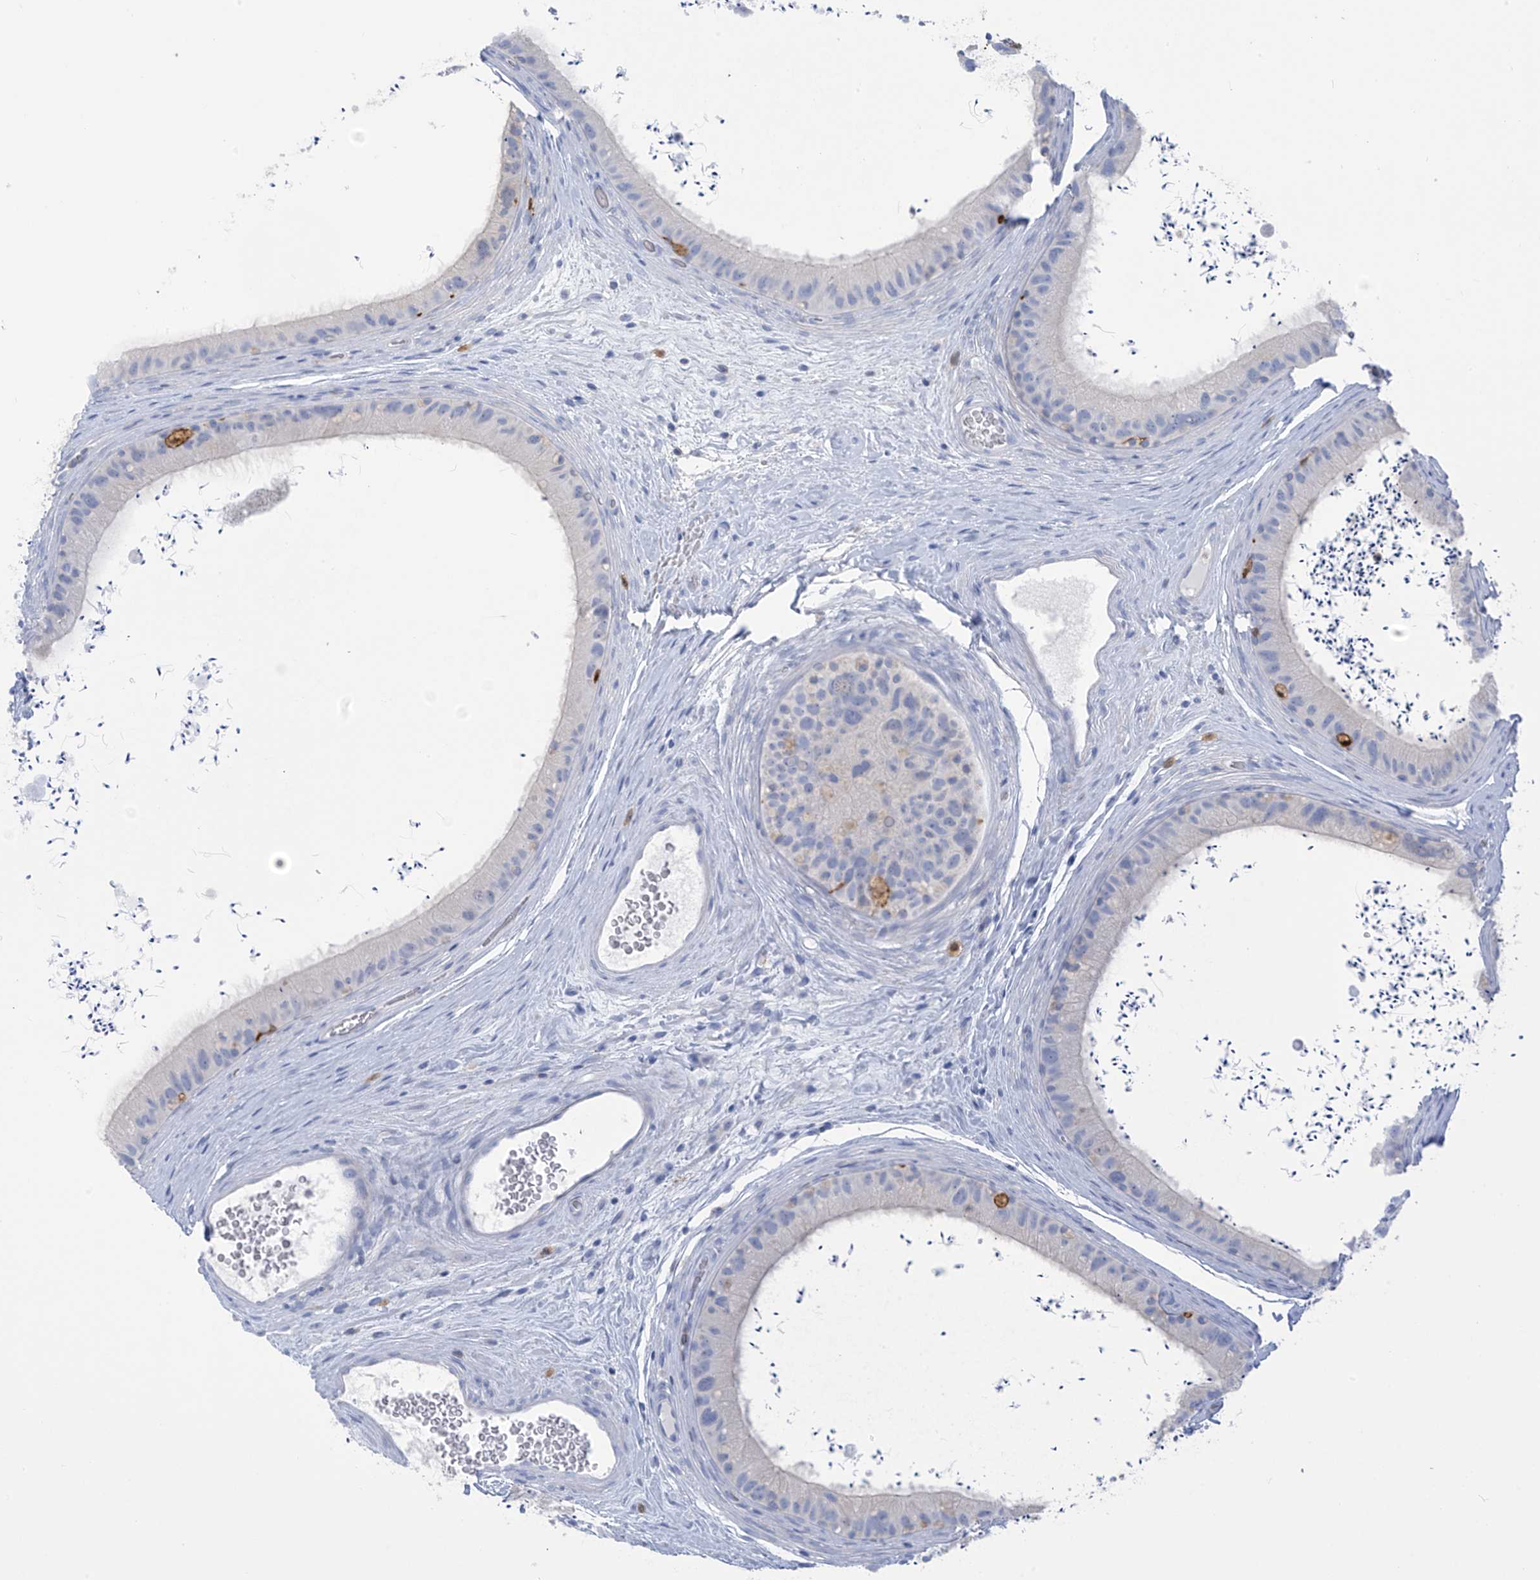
{"staining": {"intensity": "negative", "quantity": "none", "location": "none"}, "tissue": "epididymis", "cell_type": "Glandular cells", "image_type": "normal", "snomed": [{"axis": "morphology", "description": "Normal tissue, NOS"}, {"axis": "topography", "description": "Epididymis, spermatic cord, NOS"}], "caption": "DAB (3,3'-diaminobenzidine) immunohistochemical staining of benign human epididymis exhibits no significant positivity in glandular cells. (DAB (3,3'-diaminobenzidine) immunohistochemistry visualized using brightfield microscopy, high magnification).", "gene": "TRMT2B", "patient": {"sex": "male", "age": 50}}